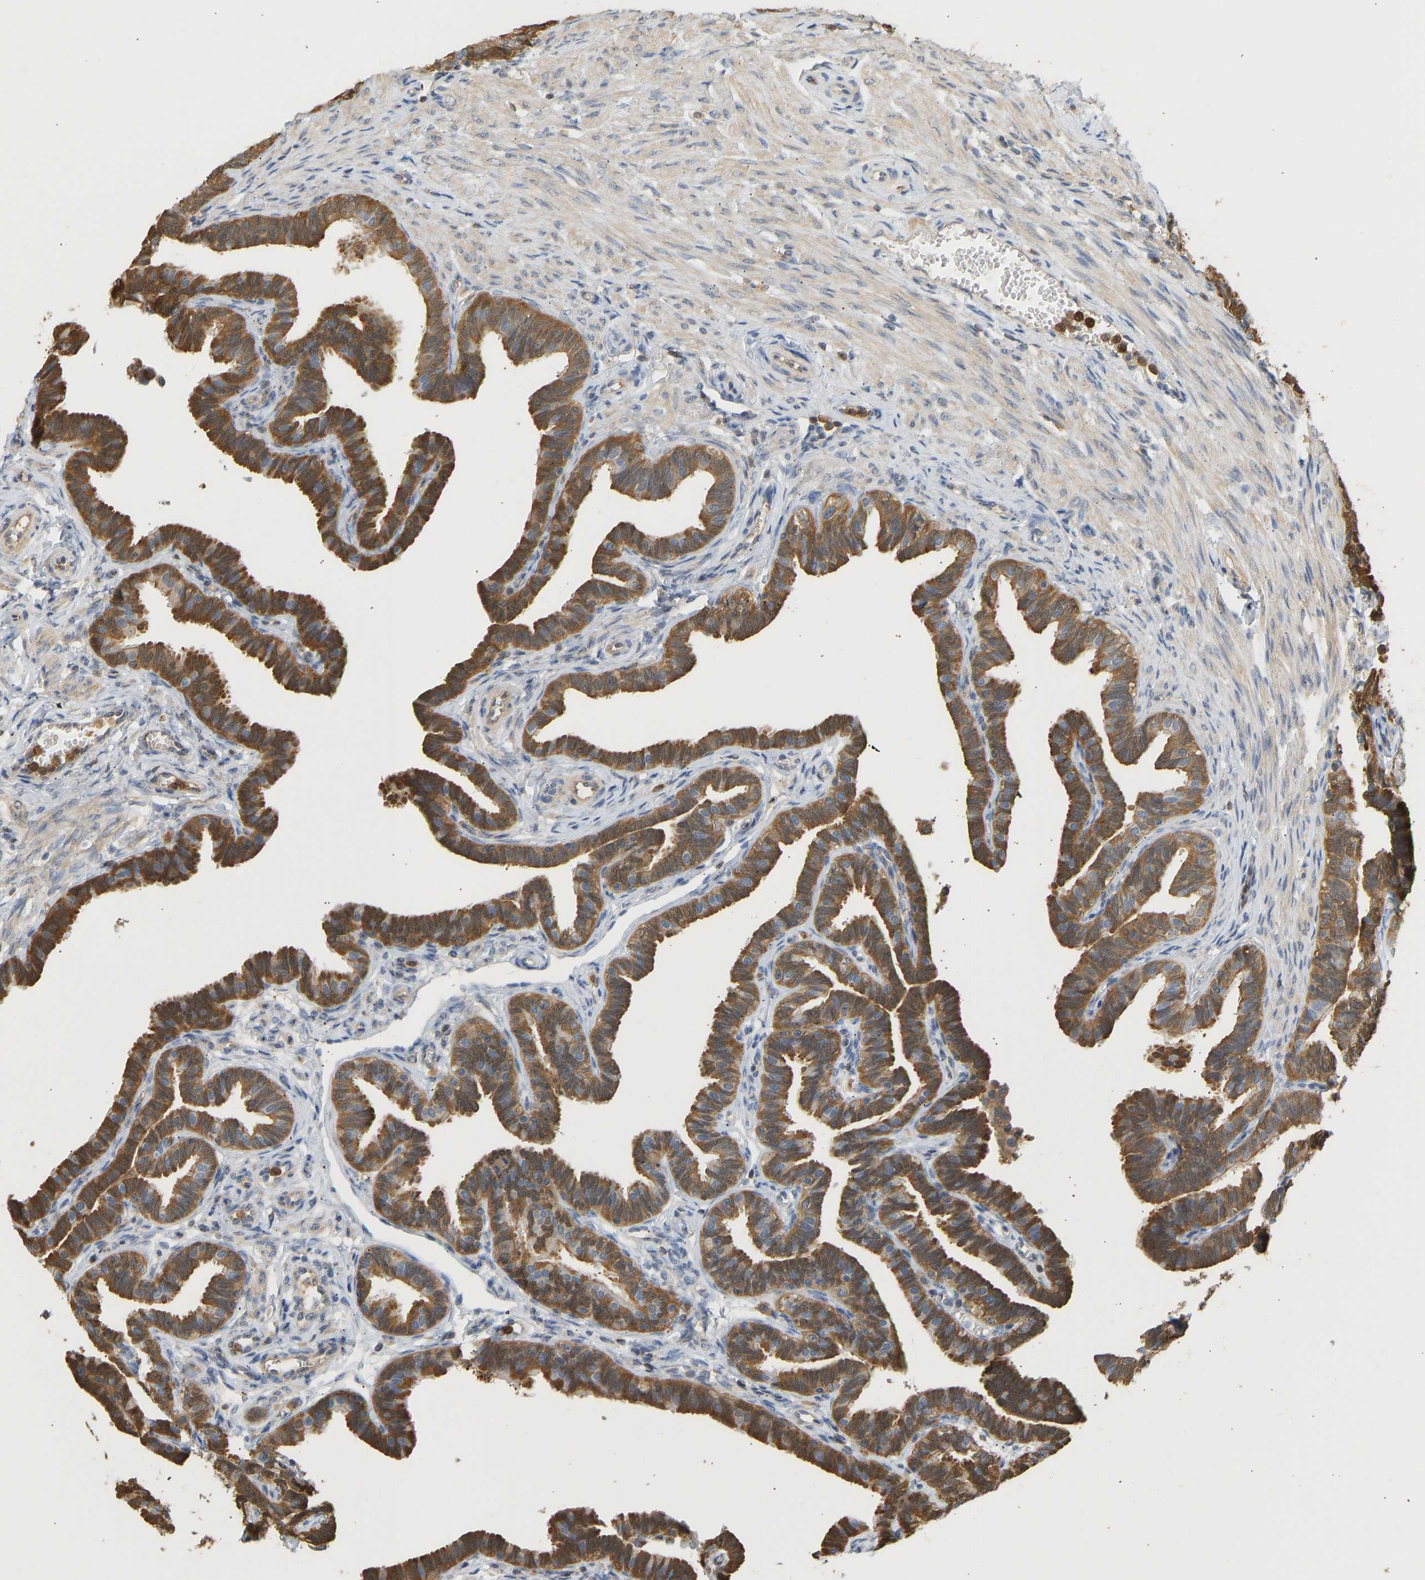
{"staining": {"intensity": "moderate", "quantity": ">75%", "location": "cytoplasmic/membranous"}, "tissue": "fallopian tube", "cell_type": "Glandular cells", "image_type": "normal", "snomed": [{"axis": "morphology", "description": "Normal tissue, NOS"}, {"axis": "topography", "description": "Fallopian tube"}, {"axis": "topography", "description": "Ovary"}], "caption": "Brown immunohistochemical staining in normal fallopian tube demonstrates moderate cytoplasmic/membranous positivity in about >75% of glandular cells.", "gene": "ENO1", "patient": {"sex": "female", "age": 23}}